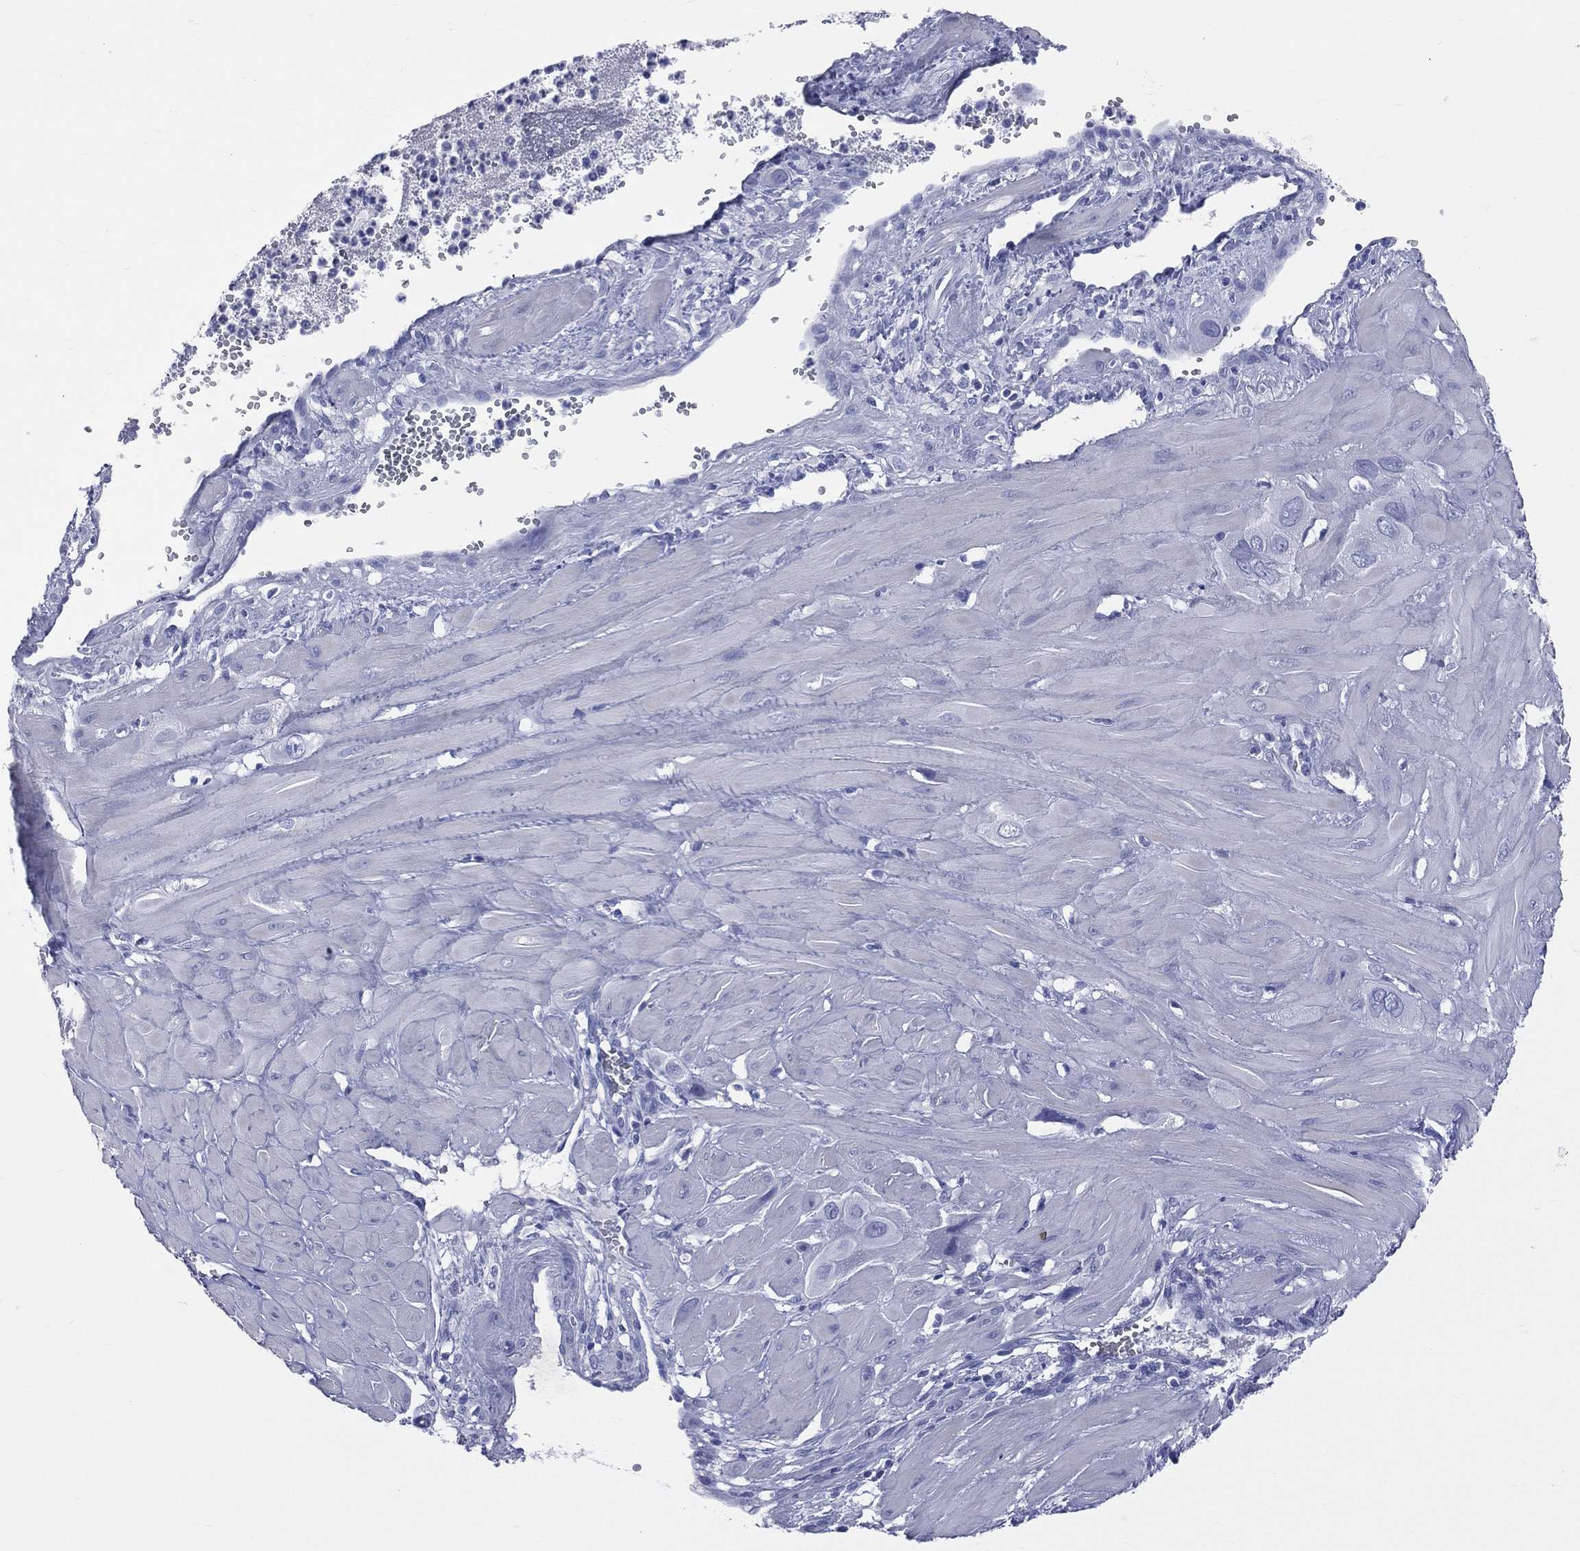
{"staining": {"intensity": "negative", "quantity": "none", "location": "none"}, "tissue": "cervical cancer", "cell_type": "Tumor cells", "image_type": "cancer", "snomed": [{"axis": "morphology", "description": "Squamous cell carcinoma, NOS"}, {"axis": "topography", "description": "Cervix"}], "caption": "DAB immunohistochemical staining of human squamous cell carcinoma (cervical) demonstrates no significant staining in tumor cells.", "gene": "CYLC1", "patient": {"sex": "female", "age": 34}}